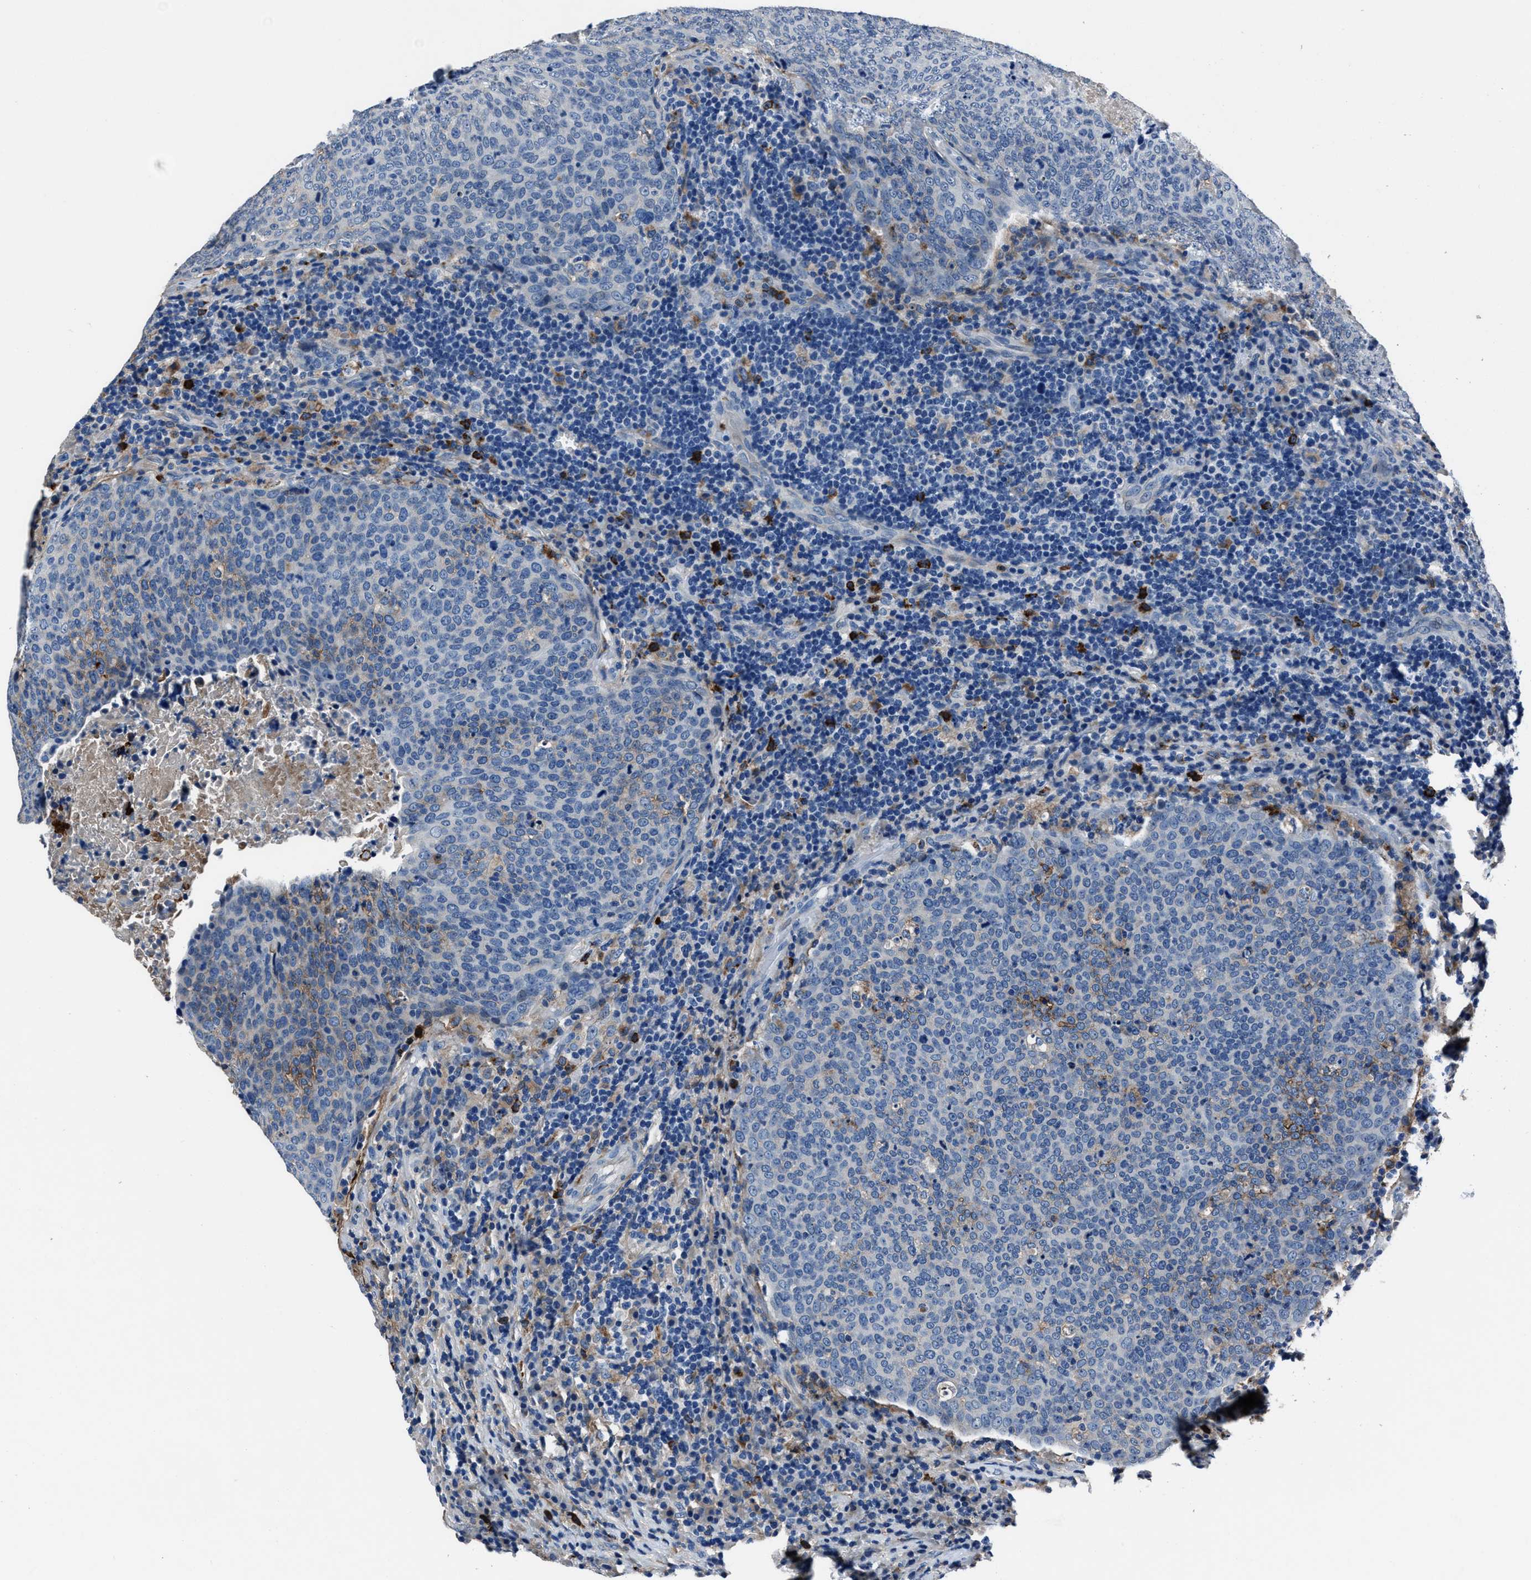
{"staining": {"intensity": "weak", "quantity": "<25%", "location": "cytoplasmic/membranous"}, "tissue": "head and neck cancer", "cell_type": "Tumor cells", "image_type": "cancer", "snomed": [{"axis": "morphology", "description": "Squamous cell carcinoma, NOS"}, {"axis": "morphology", "description": "Squamous cell carcinoma, metastatic, NOS"}, {"axis": "topography", "description": "Lymph node"}, {"axis": "topography", "description": "Head-Neck"}], "caption": "Tumor cells show no significant protein expression in head and neck squamous cell carcinoma.", "gene": "FGL2", "patient": {"sex": "male", "age": 62}}